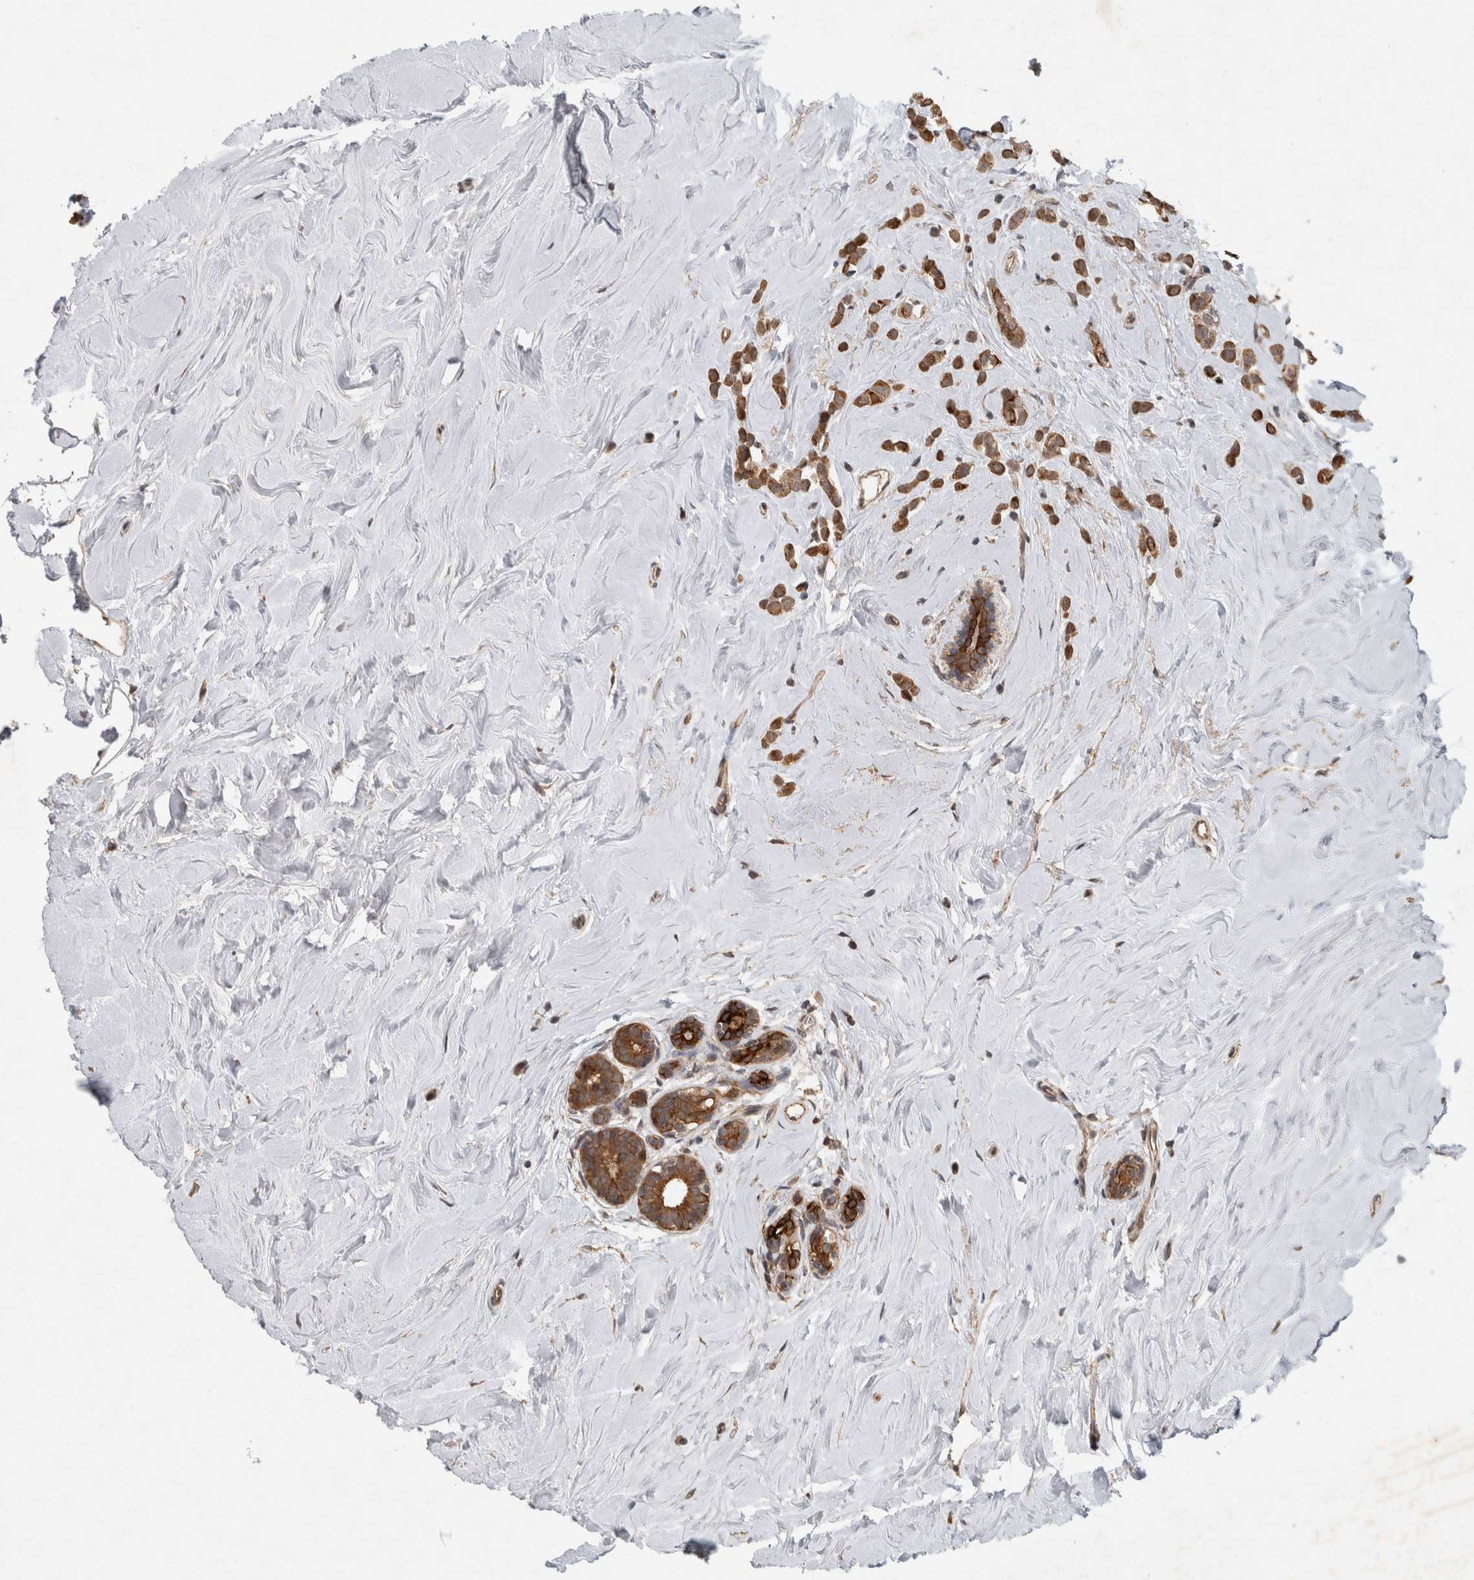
{"staining": {"intensity": "strong", "quantity": ">75%", "location": "cytoplasmic/membranous"}, "tissue": "breast cancer", "cell_type": "Tumor cells", "image_type": "cancer", "snomed": [{"axis": "morphology", "description": "Lobular carcinoma"}, {"axis": "topography", "description": "Breast"}], "caption": "DAB immunohistochemical staining of human lobular carcinoma (breast) demonstrates strong cytoplasmic/membranous protein expression in approximately >75% of tumor cells.", "gene": "RHPN1", "patient": {"sex": "female", "age": 47}}